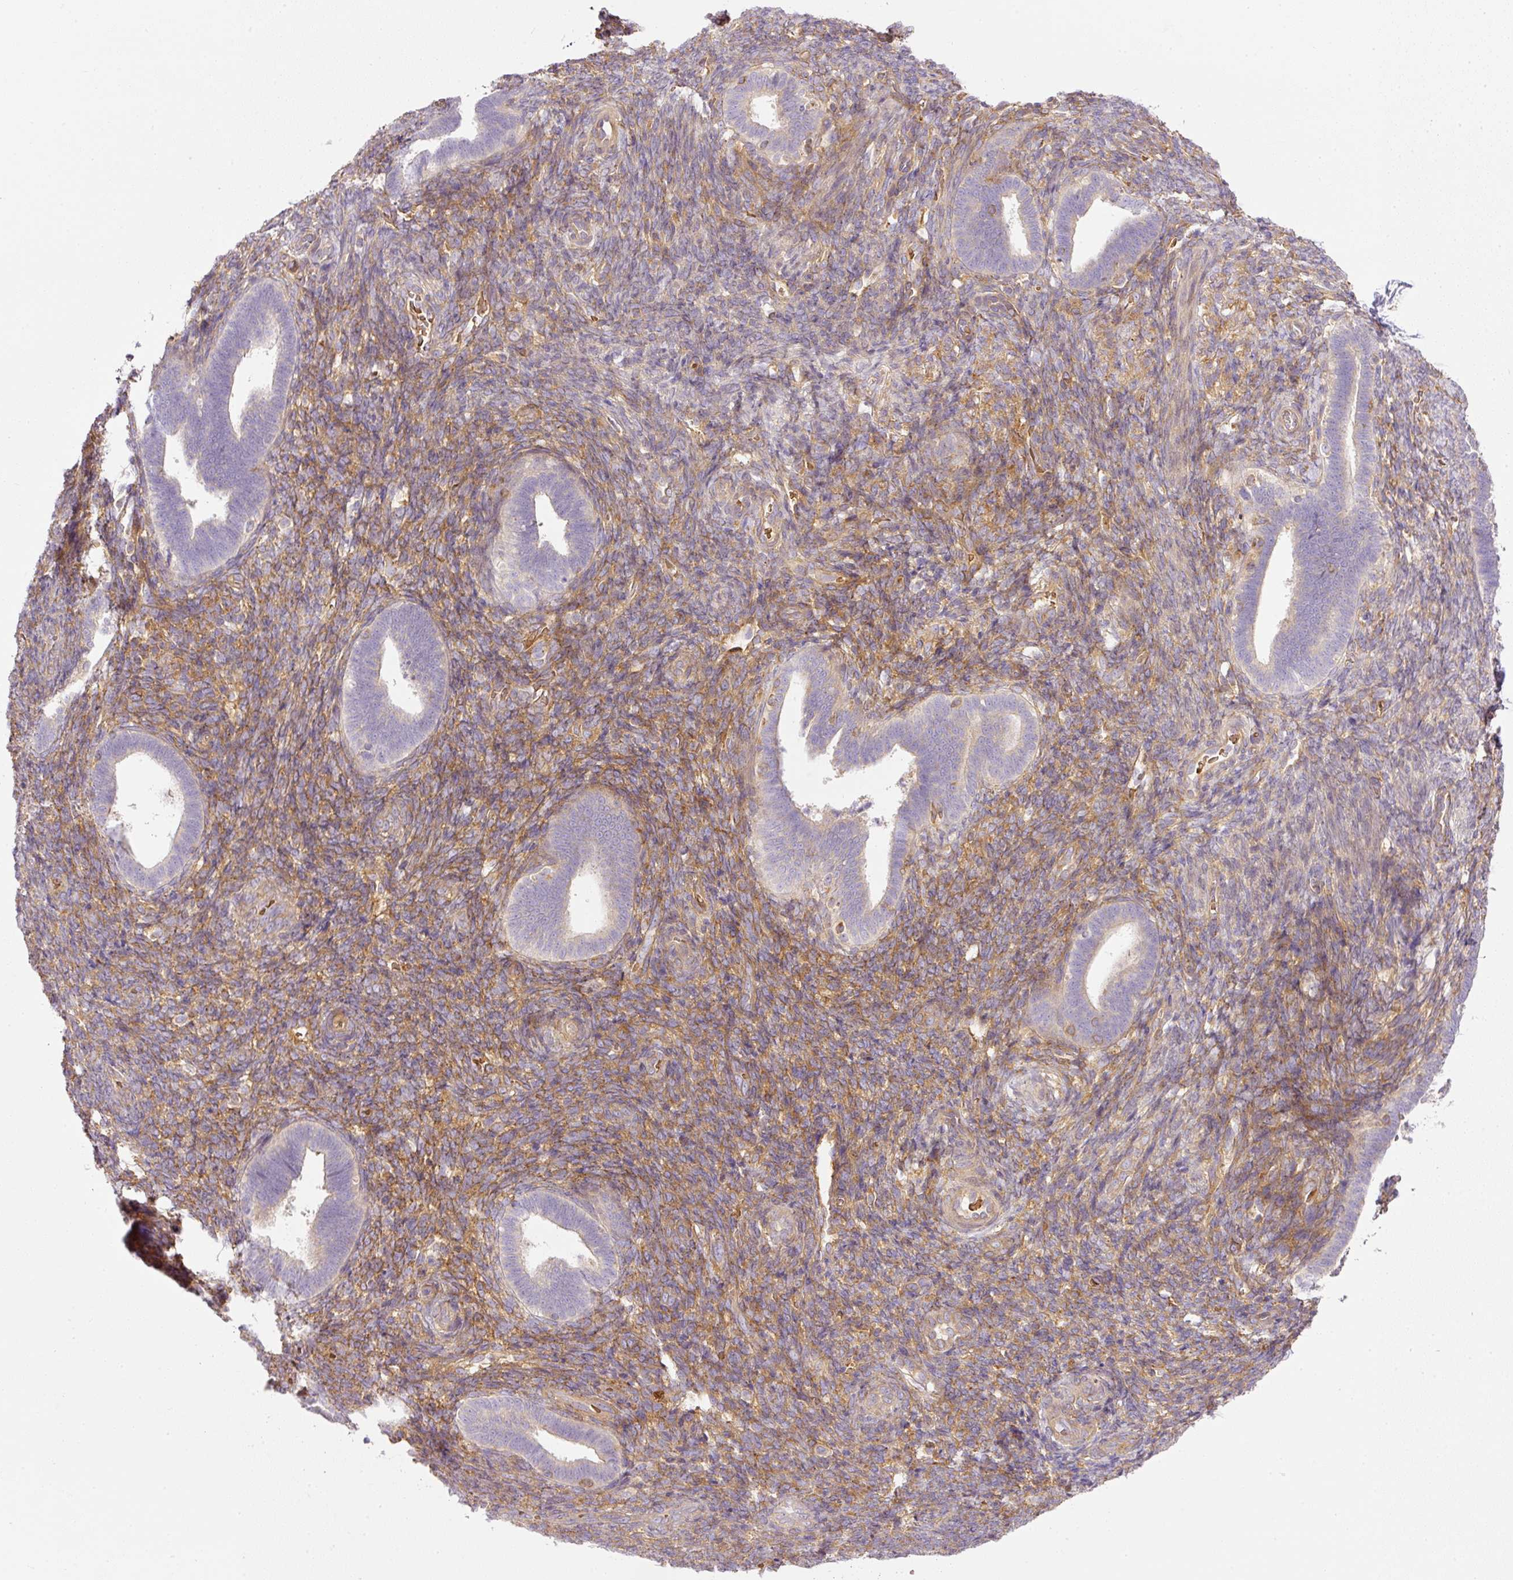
{"staining": {"intensity": "moderate", "quantity": "<25%", "location": "cytoplasmic/membranous"}, "tissue": "endometrium", "cell_type": "Cells in endometrial stroma", "image_type": "normal", "snomed": [{"axis": "morphology", "description": "Normal tissue, NOS"}, {"axis": "topography", "description": "Endometrium"}], "caption": "This is a photomicrograph of IHC staining of benign endometrium, which shows moderate positivity in the cytoplasmic/membranous of cells in endometrial stroma.", "gene": "TBC1D2B", "patient": {"sex": "female", "age": 34}}